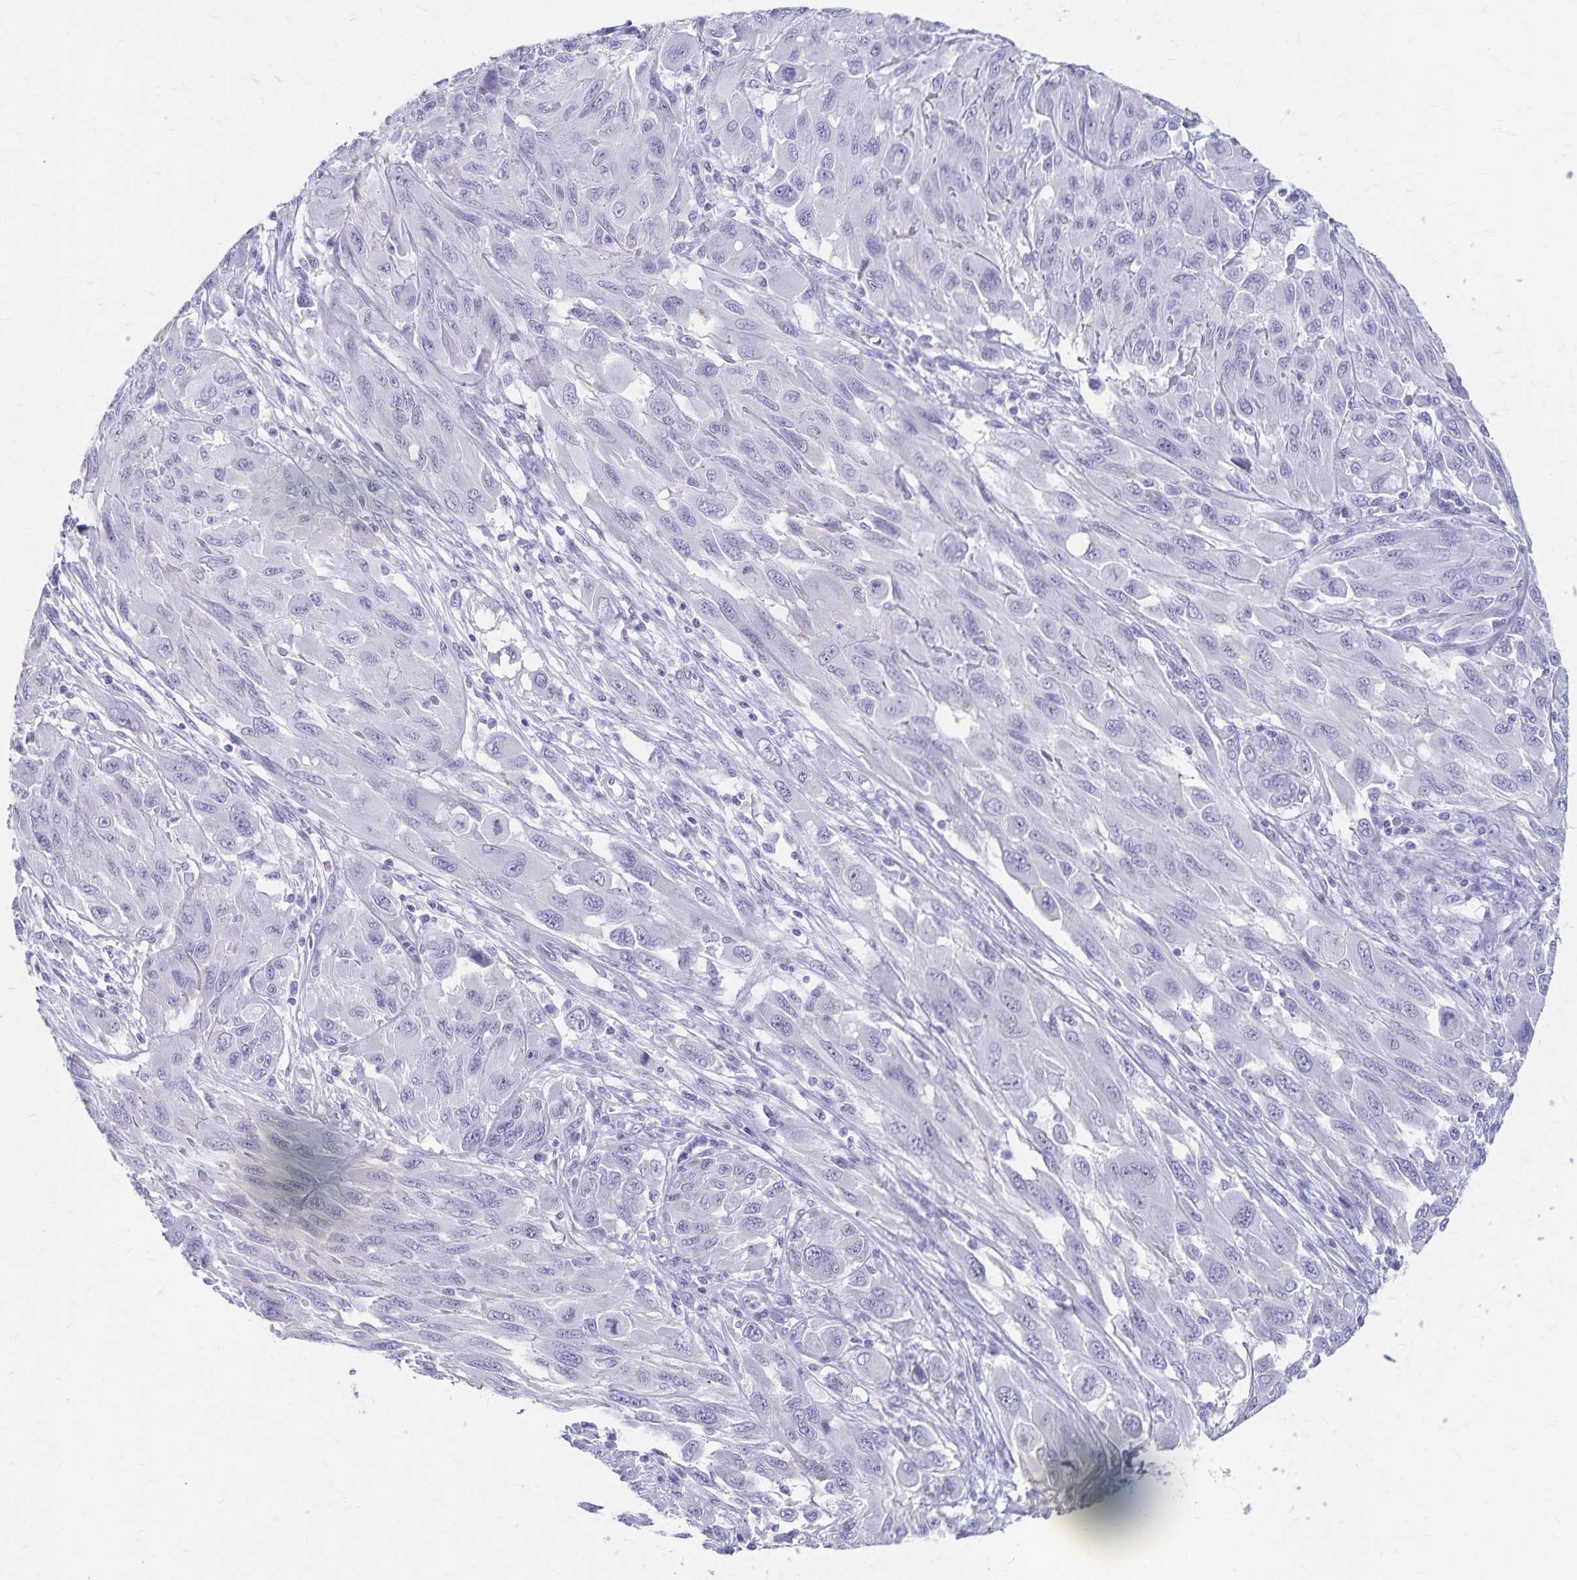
{"staining": {"intensity": "negative", "quantity": "none", "location": "none"}, "tissue": "melanoma", "cell_type": "Tumor cells", "image_type": "cancer", "snomed": [{"axis": "morphology", "description": "Malignant melanoma, NOS"}, {"axis": "topography", "description": "Skin"}], "caption": "Protein analysis of melanoma shows no significant staining in tumor cells. Nuclei are stained in blue.", "gene": "GPBAR1", "patient": {"sex": "female", "age": 91}}